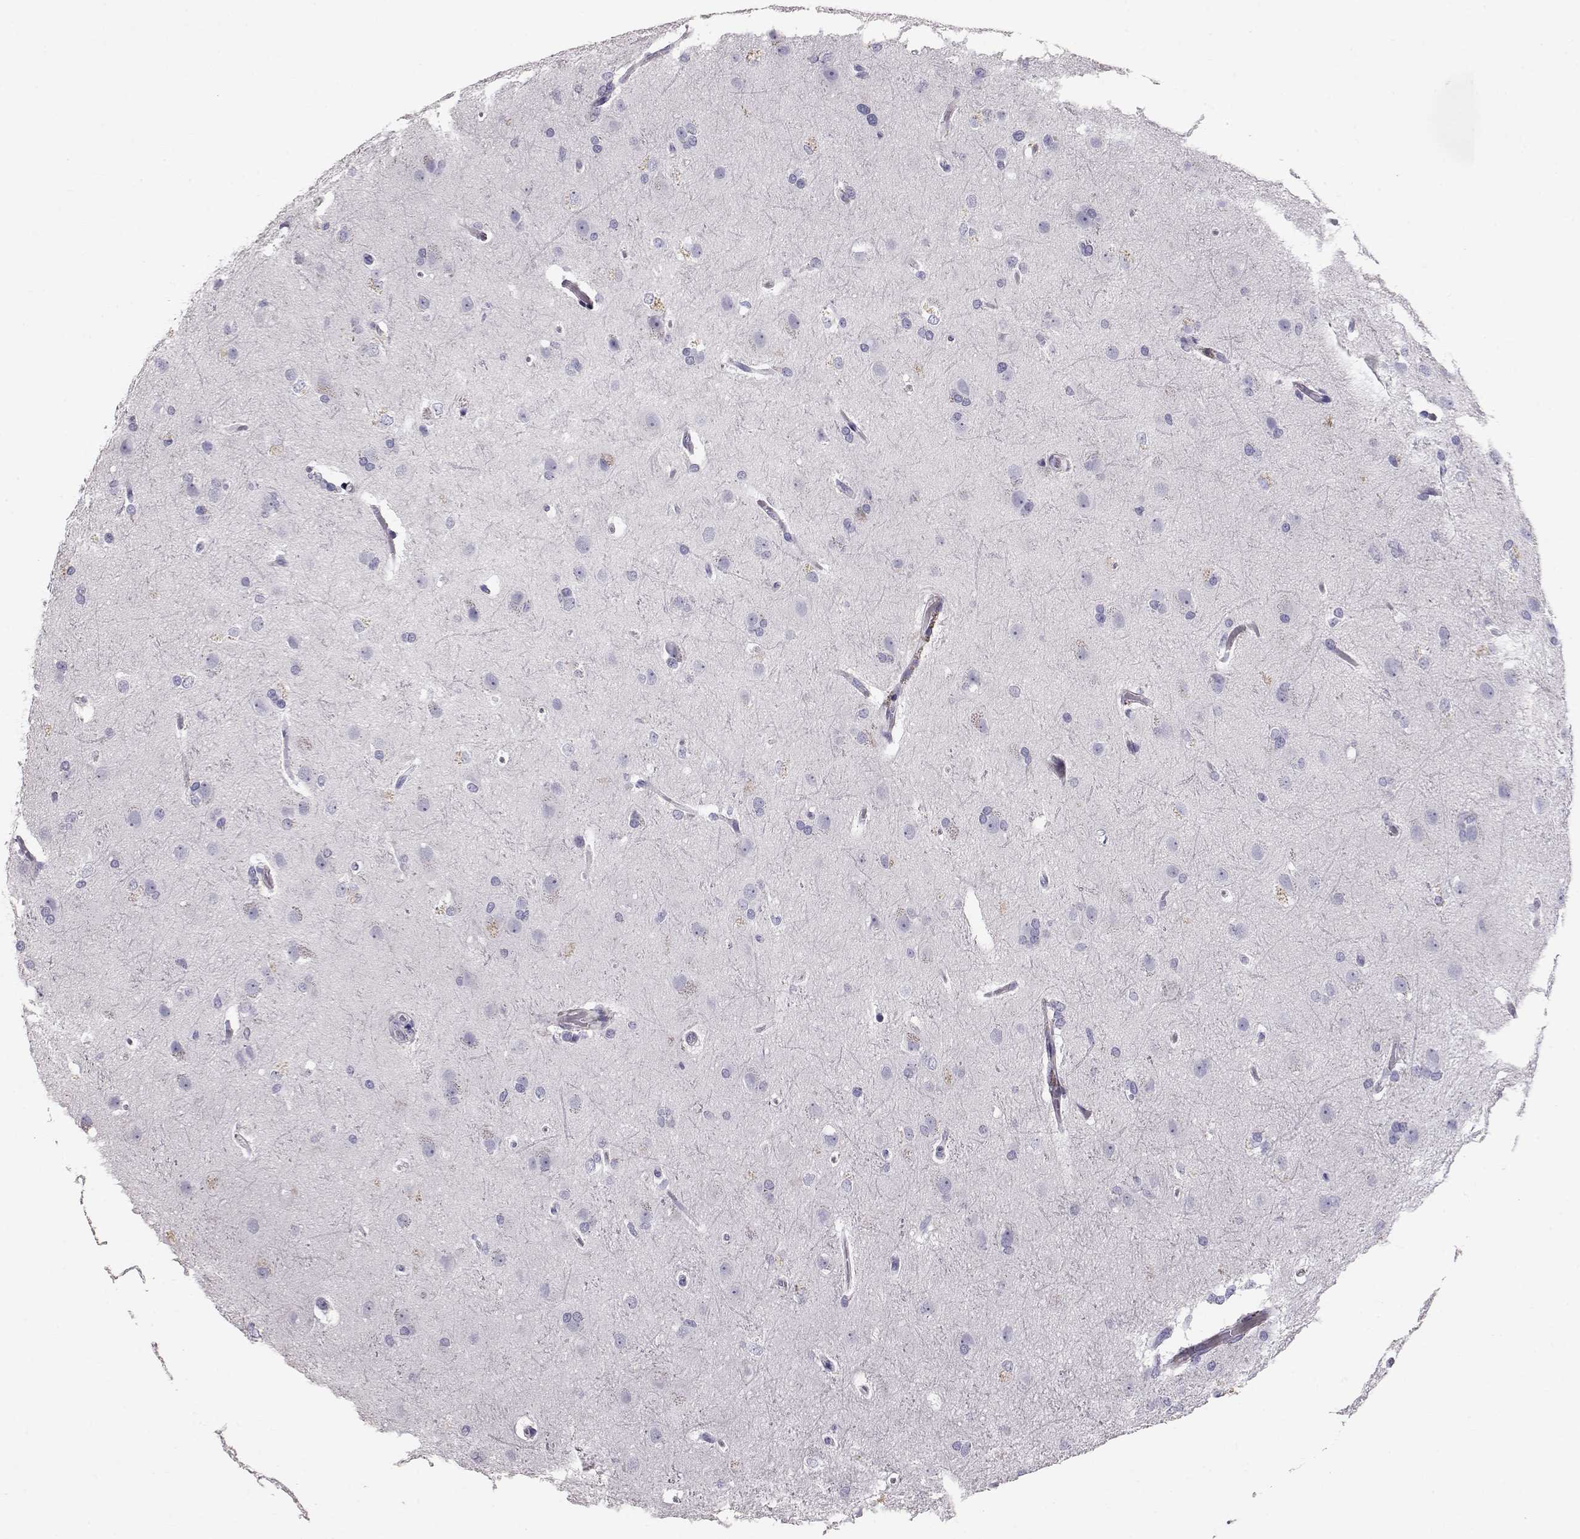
{"staining": {"intensity": "negative", "quantity": "none", "location": "none"}, "tissue": "glioma", "cell_type": "Tumor cells", "image_type": "cancer", "snomed": [{"axis": "morphology", "description": "Glioma, malignant, High grade"}, {"axis": "topography", "description": "Brain"}], "caption": "This is an immunohistochemistry (IHC) photomicrograph of human glioma. There is no staining in tumor cells.", "gene": "RD3", "patient": {"sex": "male", "age": 68}}